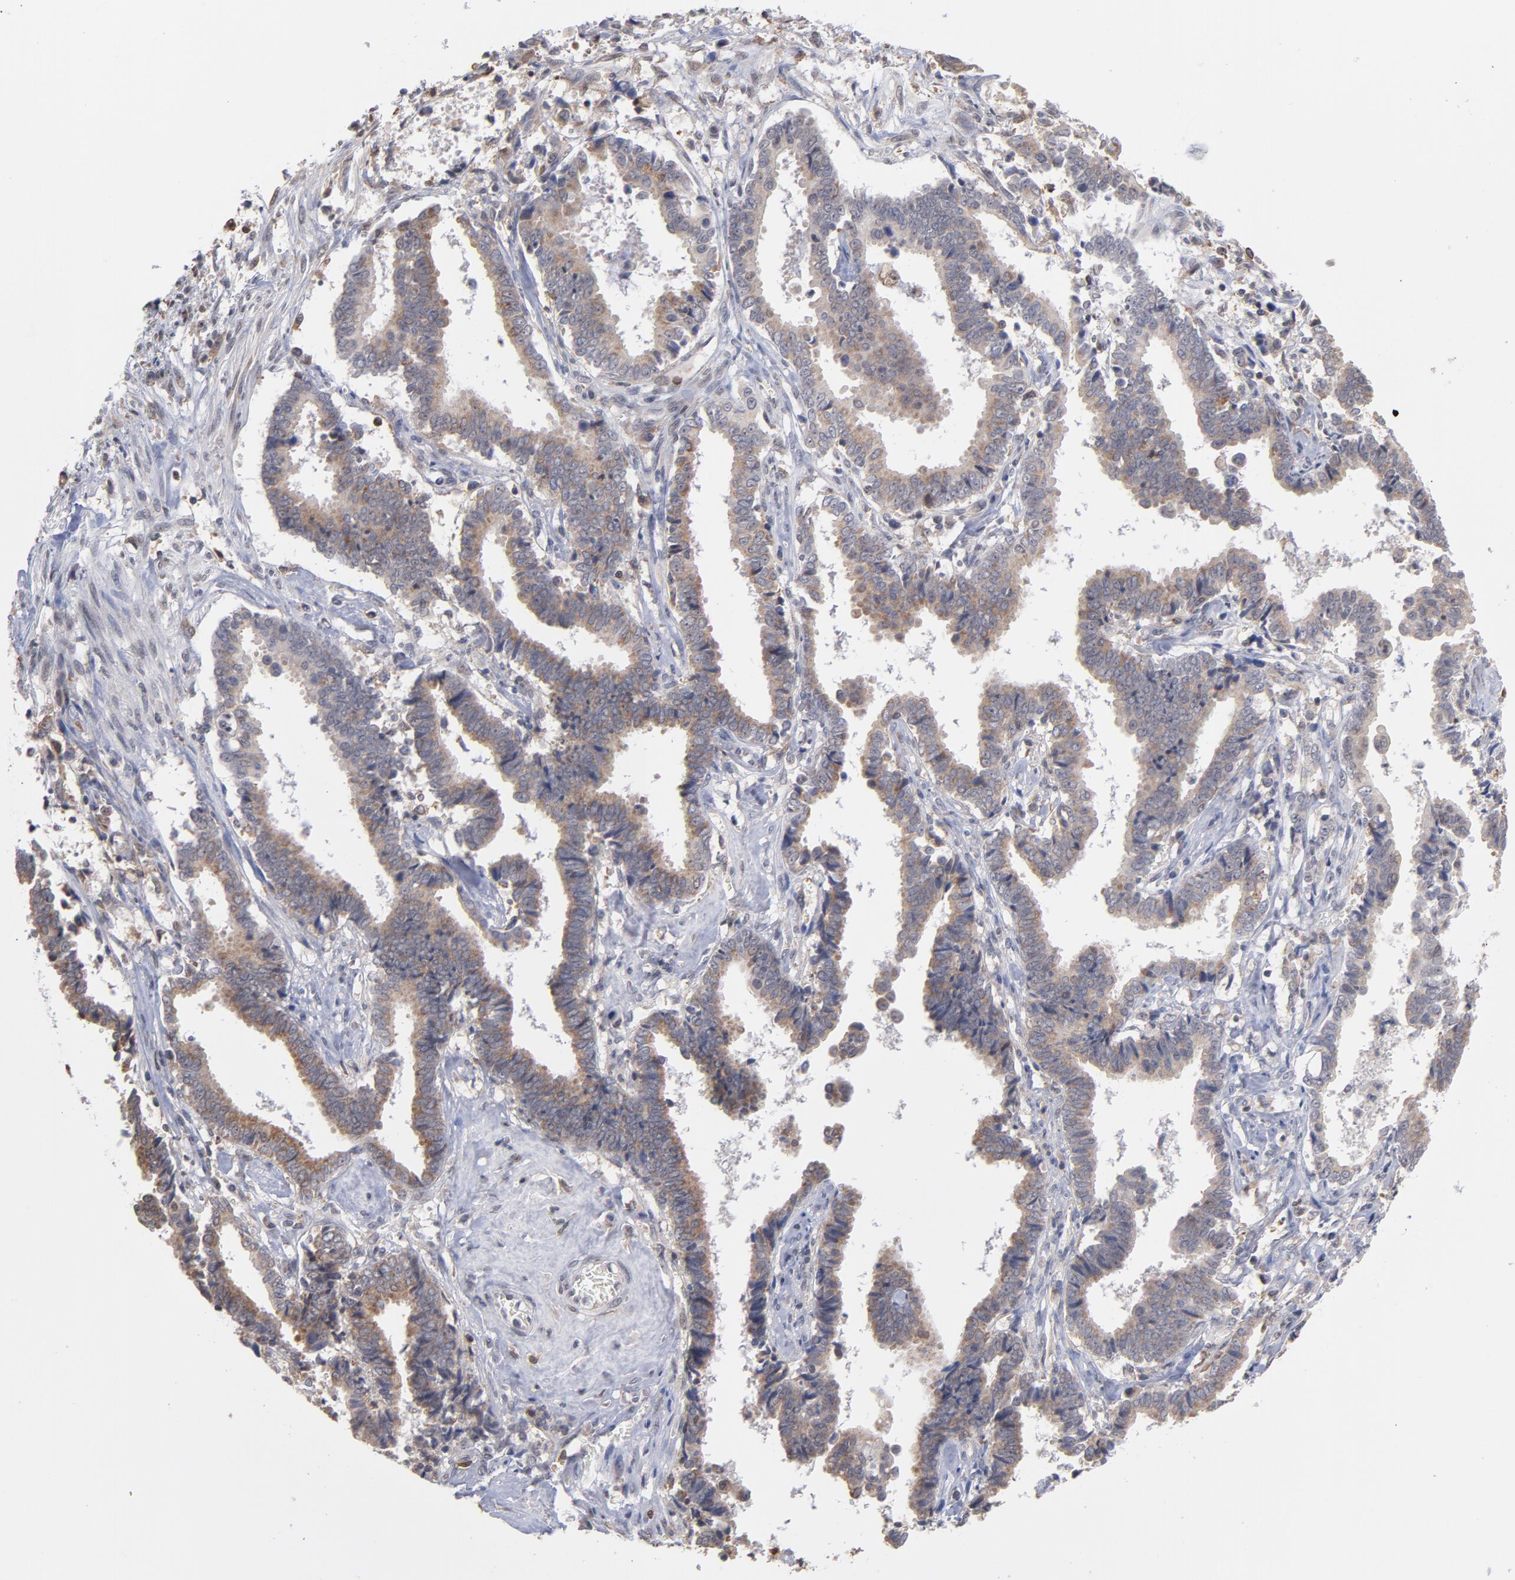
{"staining": {"intensity": "weak", "quantity": ">75%", "location": "cytoplasmic/membranous"}, "tissue": "liver cancer", "cell_type": "Tumor cells", "image_type": "cancer", "snomed": [{"axis": "morphology", "description": "Cholangiocarcinoma"}, {"axis": "topography", "description": "Liver"}], "caption": "High-magnification brightfield microscopy of liver cholangiocarcinoma stained with DAB (3,3'-diaminobenzidine) (brown) and counterstained with hematoxylin (blue). tumor cells exhibit weak cytoplasmic/membranous expression is seen in approximately>75% of cells. Nuclei are stained in blue.", "gene": "OAS1", "patient": {"sex": "male", "age": 57}}